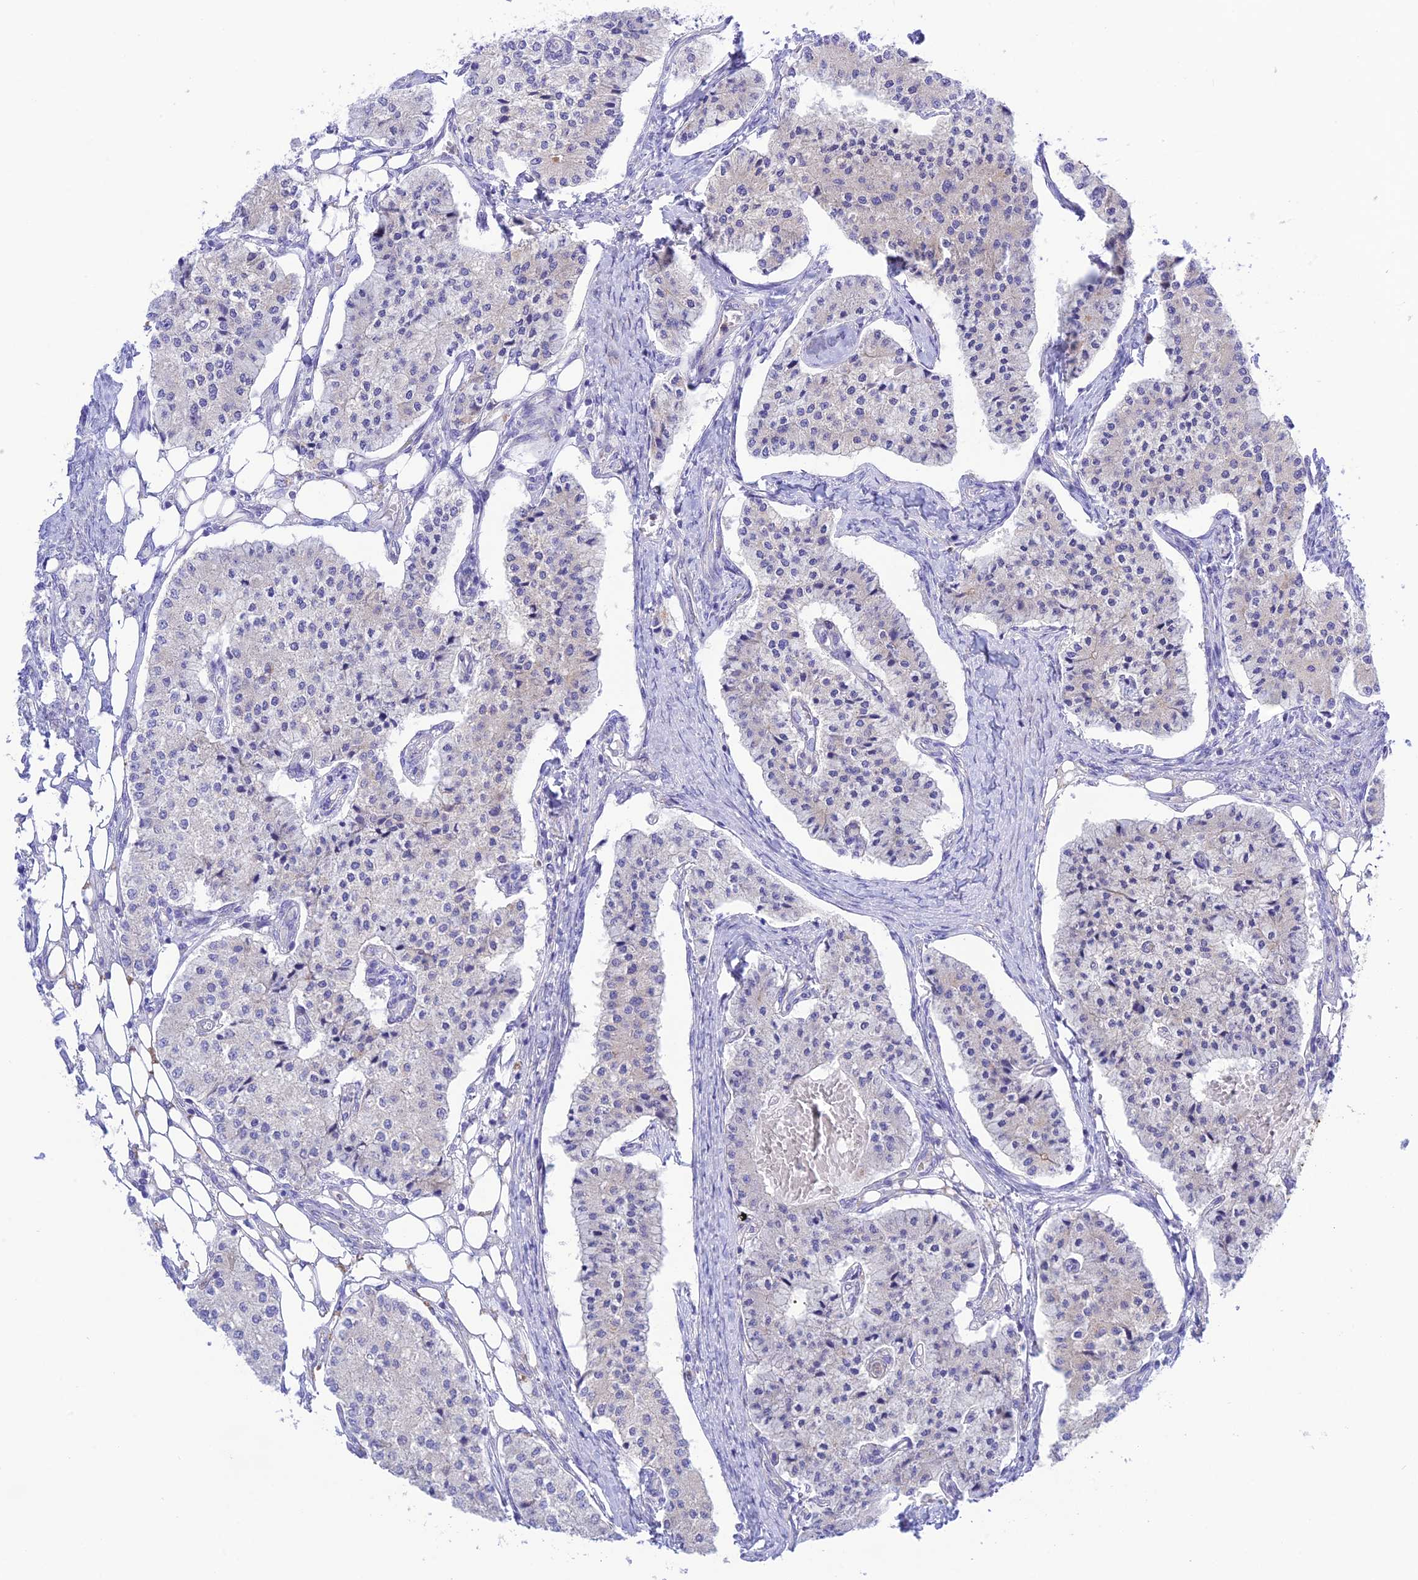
{"staining": {"intensity": "negative", "quantity": "none", "location": "none"}, "tissue": "carcinoid", "cell_type": "Tumor cells", "image_type": "cancer", "snomed": [{"axis": "morphology", "description": "Carcinoid, malignant, NOS"}, {"axis": "topography", "description": "Colon"}], "caption": "This image is of carcinoid (malignant) stained with IHC to label a protein in brown with the nuclei are counter-stained blue. There is no staining in tumor cells. Nuclei are stained in blue.", "gene": "CHSY3", "patient": {"sex": "female", "age": 52}}